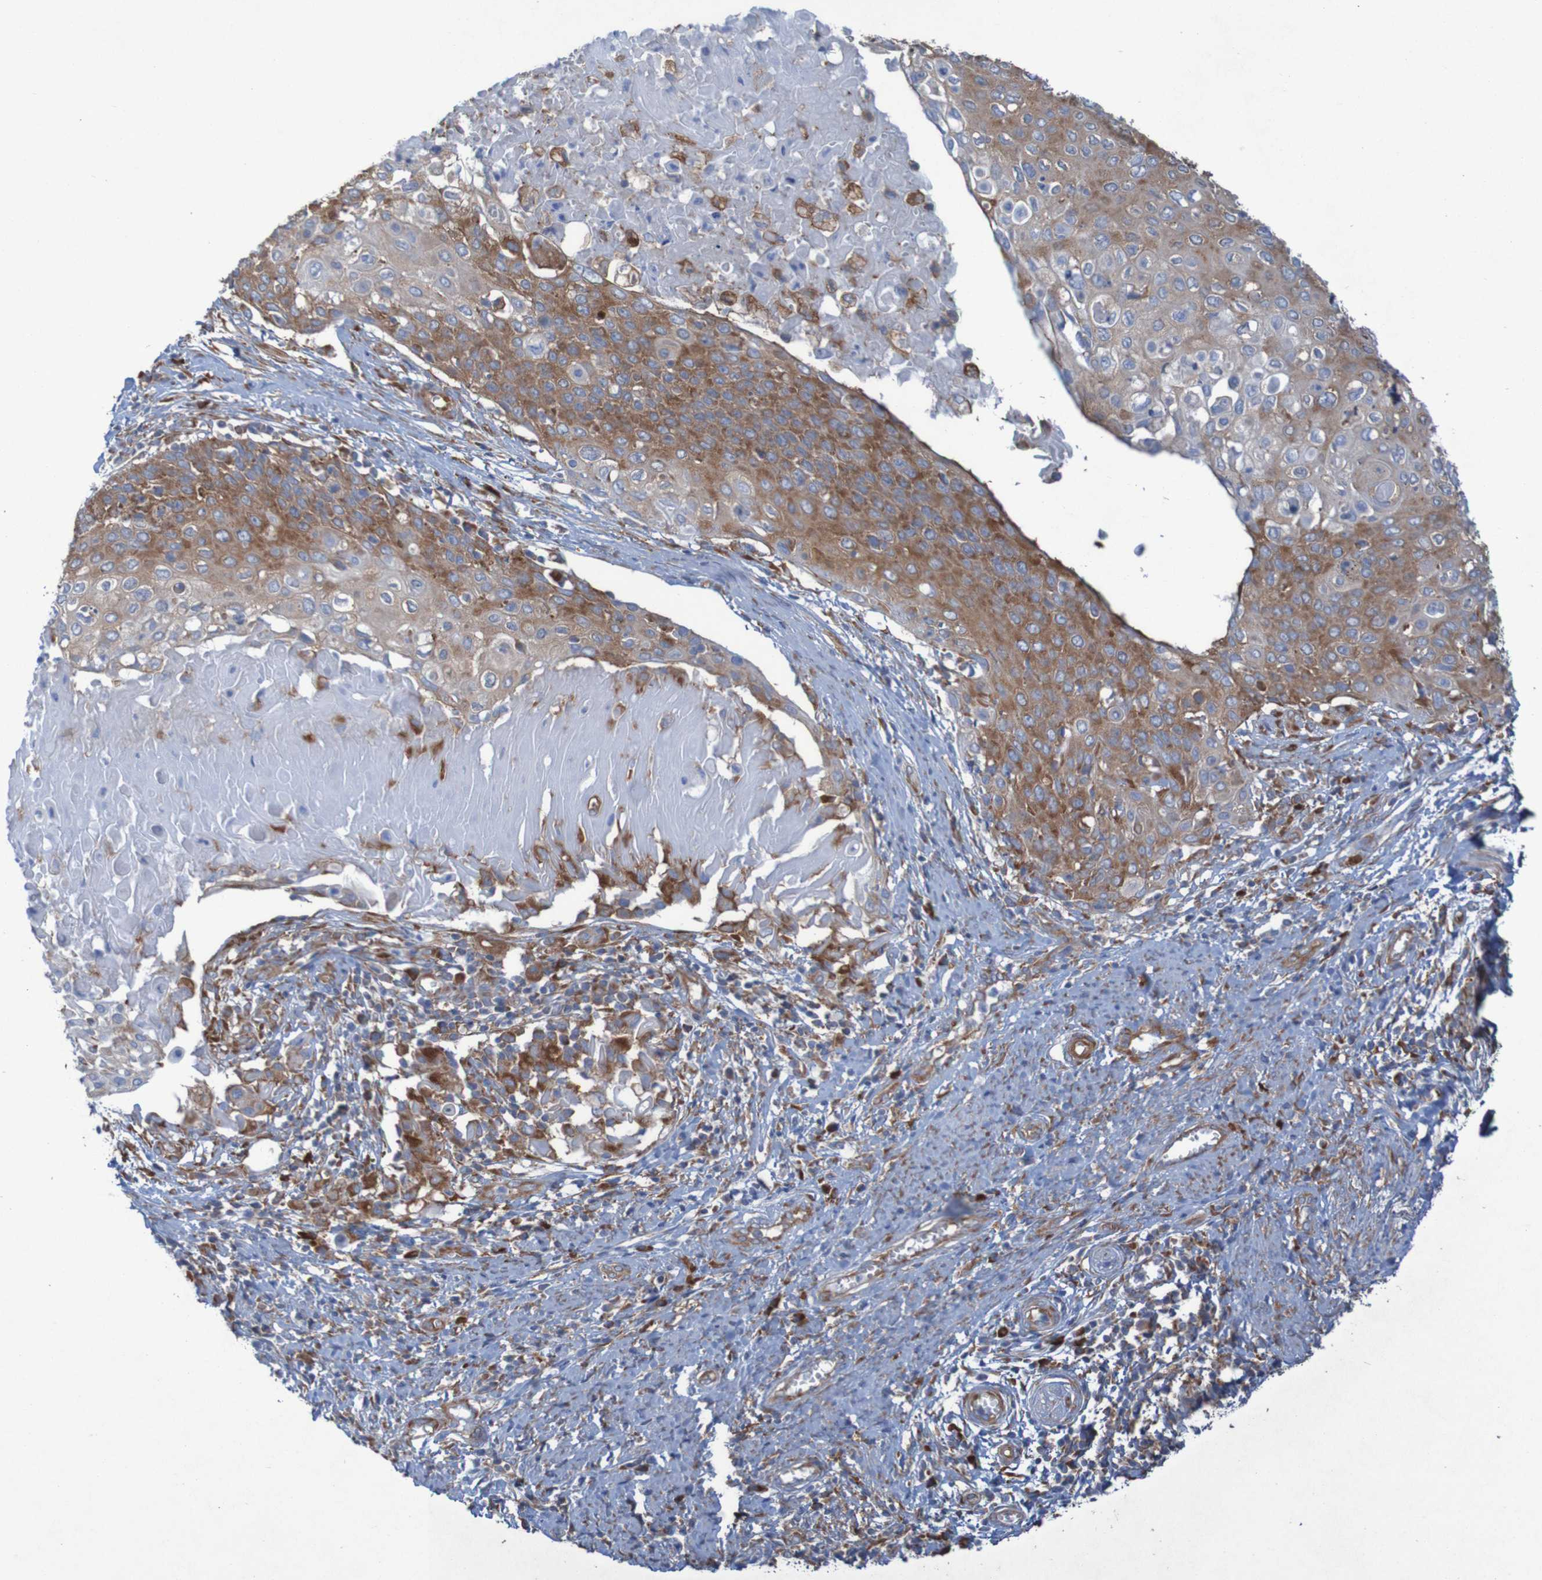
{"staining": {"intensity": "moderate", "quantity": ">75%", "location": "cytoplasmic/membranous"}, "tissue": "cervical cancer", "cell_type": "Tumor cells", "image_type": "cancer", "snomed": [{"axis": "morphology", "description": "Squamous cell carcinoma, NOS"}, {"axis": "topography", "description": "Cervix"}], "caption": "Protein expression analysis of cervical cancer demonstrates moderate cytoplasmic/membranous staining in approximately >75% of tumor cells.", "gene": "RPL10", "patient": {"sex": "female", "age": 39}}